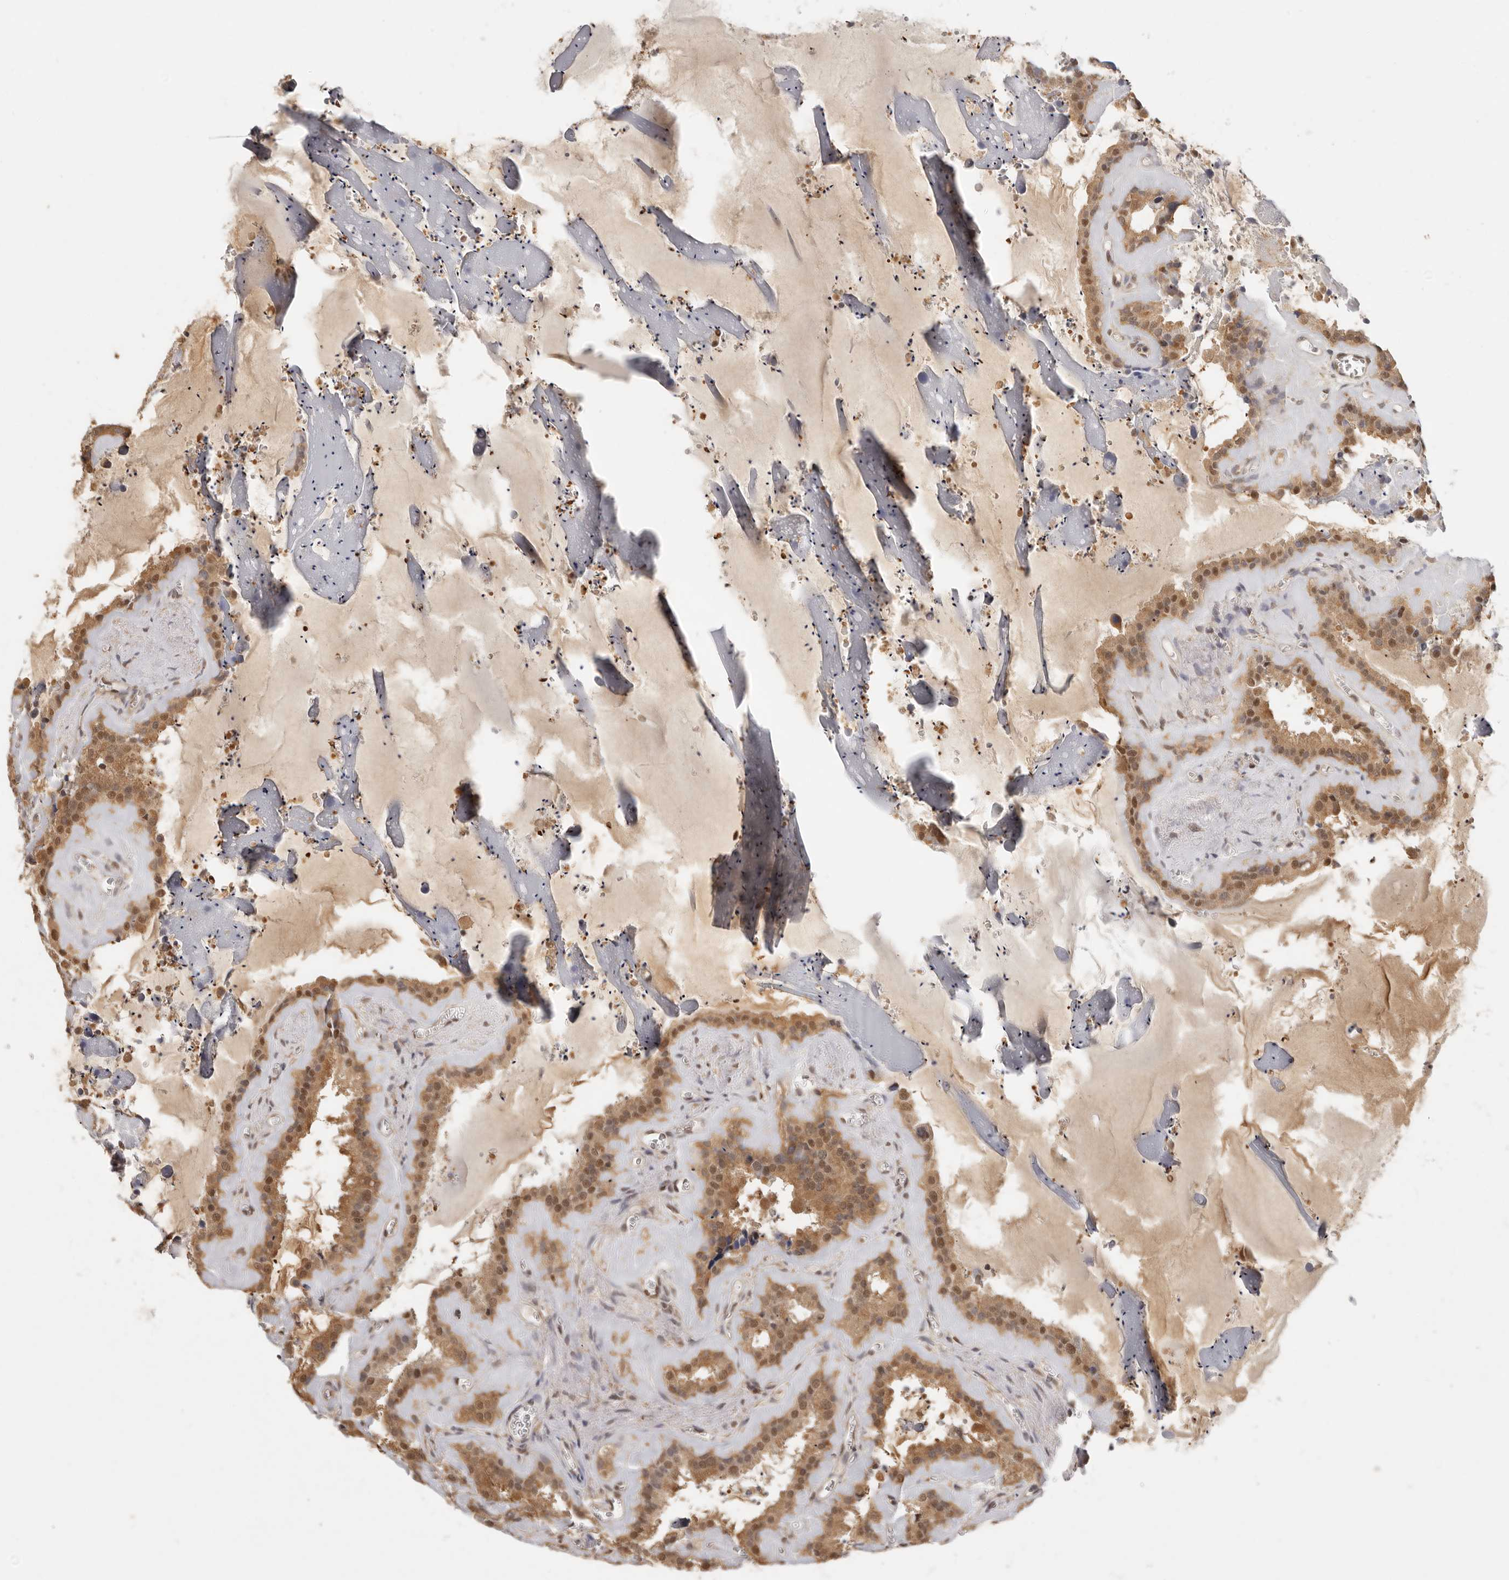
{"staining": {"intensity": "moderate", "quantity": ">75%", "location": "cytoplasmic/membranous,nuclear"}, "tissue": "seminal vesicle", "cell_type": "Glandular cells", "image_type": "normal", "snomed": [{"axis": "morphology", "description": "Normal tissue, NOS"}, {"axis": "topography", "description": "Prostate"}, {"axis": "topography", "description": "Seminal veicle"}], "caption": "Glandular cells reveal moderate cytoplasmic/membranous,nuclear staining in approximately >75% of cells in unremarkable seminal vesicle. The staining was performed using DAB to visualize the protein expression in brown, while the nuclei were stained in blue with hematoxylin (Magnification: 20x).", "gene": "PSMA5", "patient": {"sex": "male", "age": 59}}